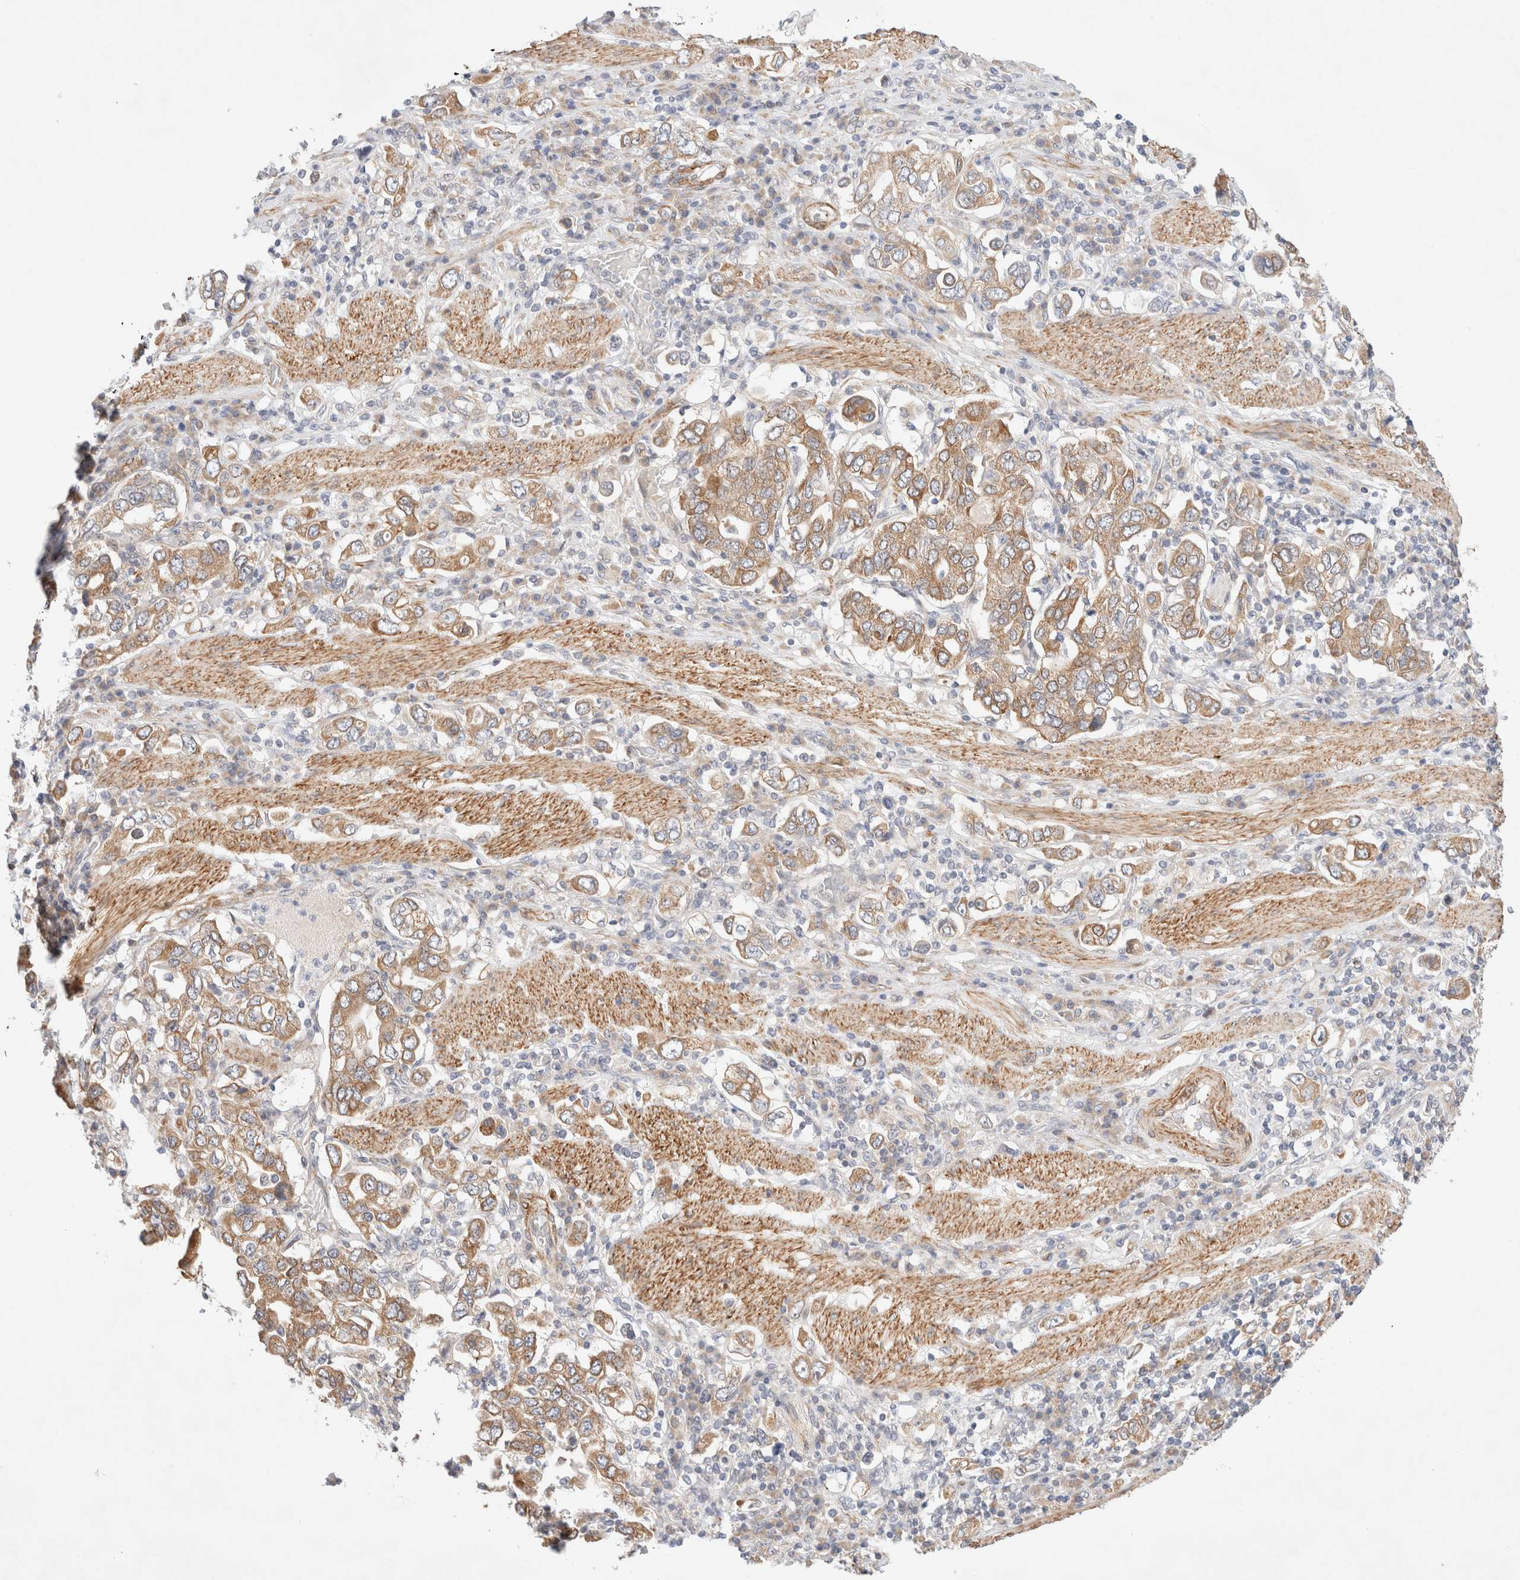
{"staining": {"intensity": "moderate", "quantity": ">75%", "location": "cytoplasmic/membranous"}, "tissue": "stomach cancer", "cell_type": "Tumor cells", "image_type": "cancer", "snomed": [{"axis": "morphology", "description": "Adenocarcinoma, NOS"}, {"axis": "topography", "description": "Stomach, upper"}], "caption": "Immunohistochemistry (IHC) of stomach adenocarcinoma exhibits medium levels of moderate cytoplasmic/membranous expression in about >75% of tumor cells. The protein of interest is stained brown, and the nuclei are stained in blue (DAB (3,3'-diaminobenzidine) IHC with brightfield microscopy, high magnification).", "gene": "RRP15", "patient": {"sex": "male", "age": 62}}